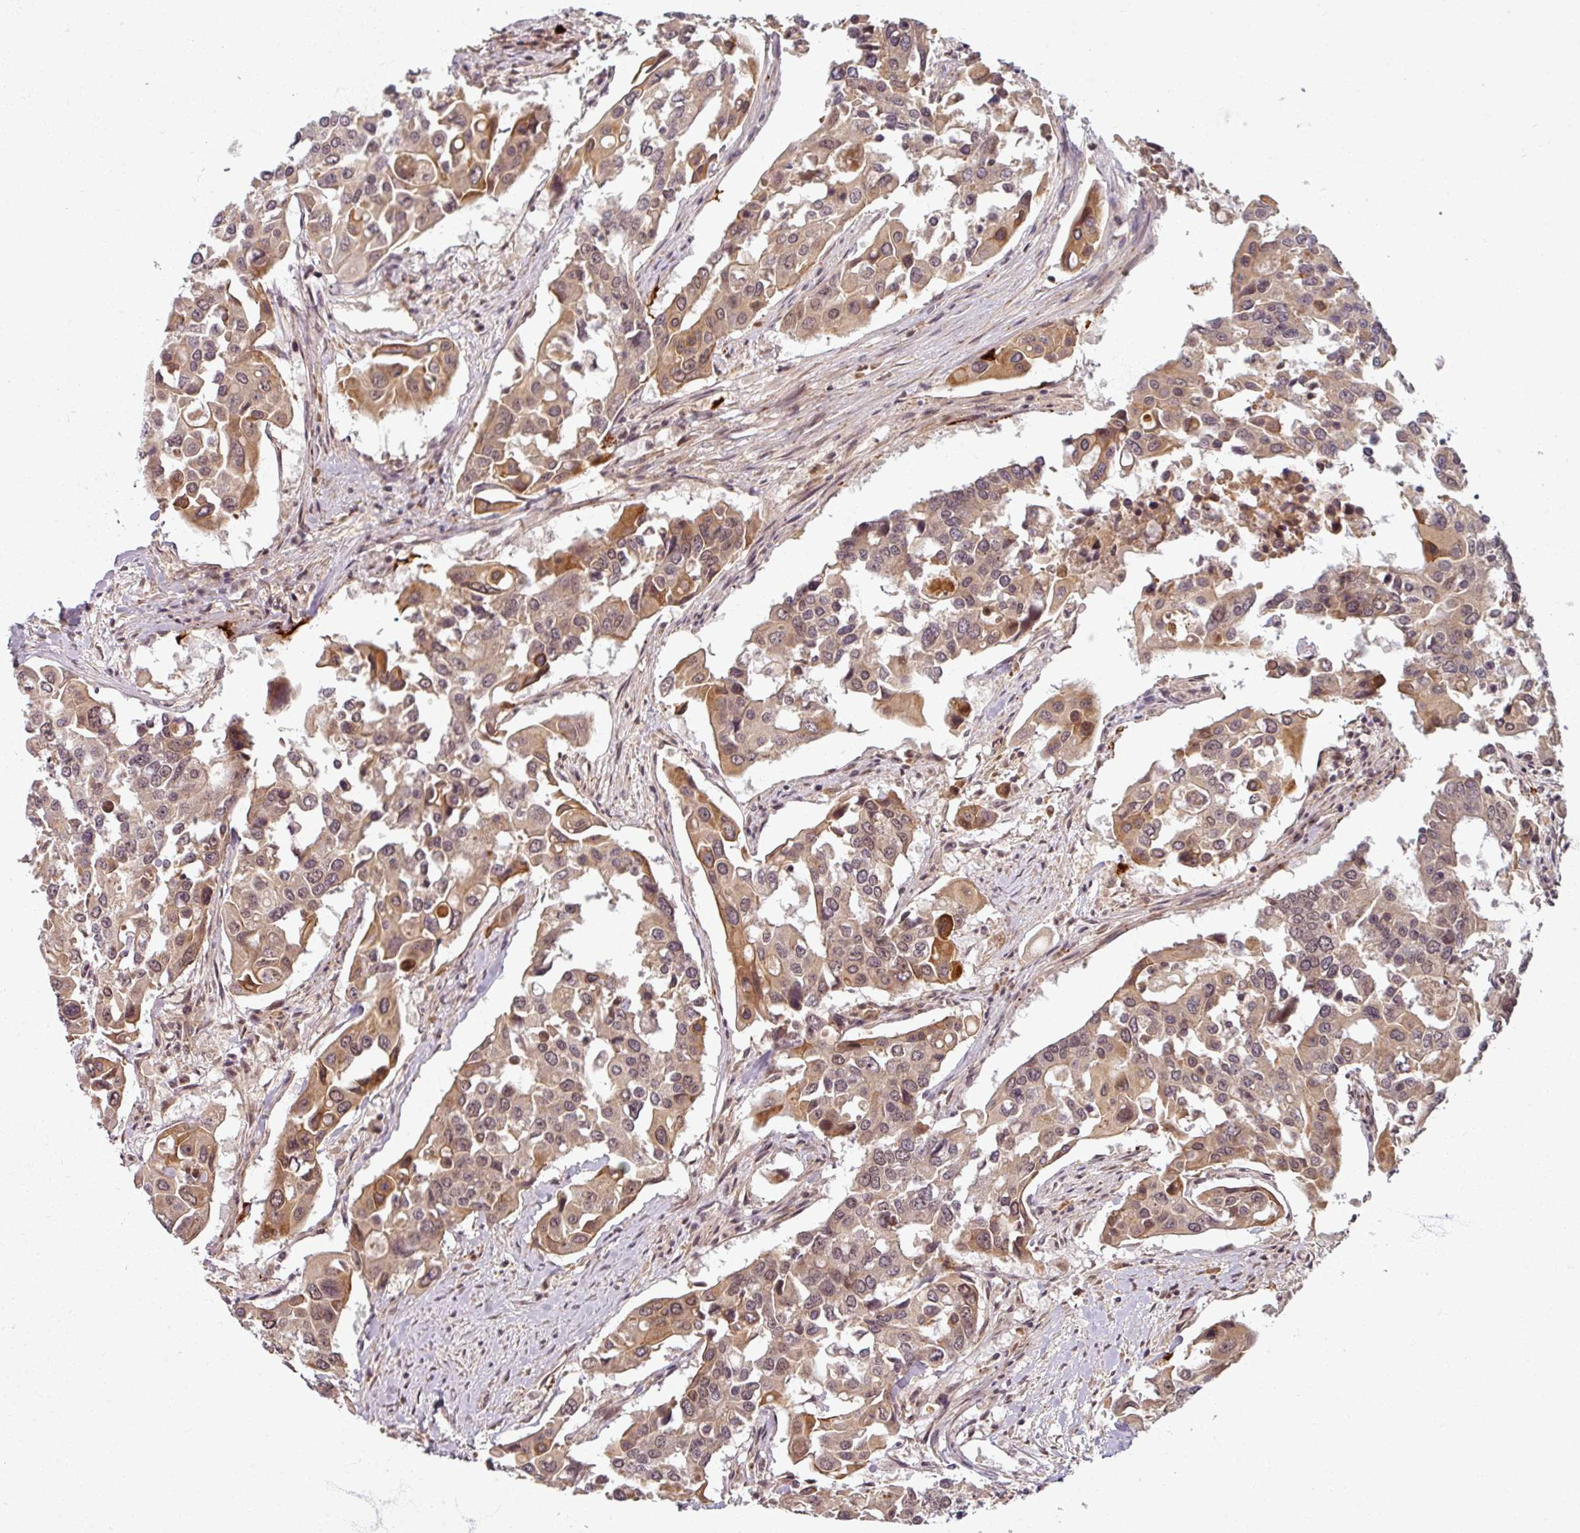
{"staining": {"intensity": "moderate", "quantity": ">75%", "location": "cytoplasmic/membranous,nuclear"}, "tissue": "colorectal cancer", "cell_type": "Tumor cells", "image_type": "cancer", "snomed": [{"axis": "morphology", "description": "Adenocarcinoma, NOS"}, {"axis": "topography", "description": "Colon"}], "caption": "A high-resolution micrograph shows immunohistochemistry (IHC) staining of colorectal adenocarcinoma, which reveals moderate cytoplasmic/membranous and nuclear expression in approximately >75% of tumor cells.", "gene": "POLR2G", "patient": {"sex": "male", "age": 77}}